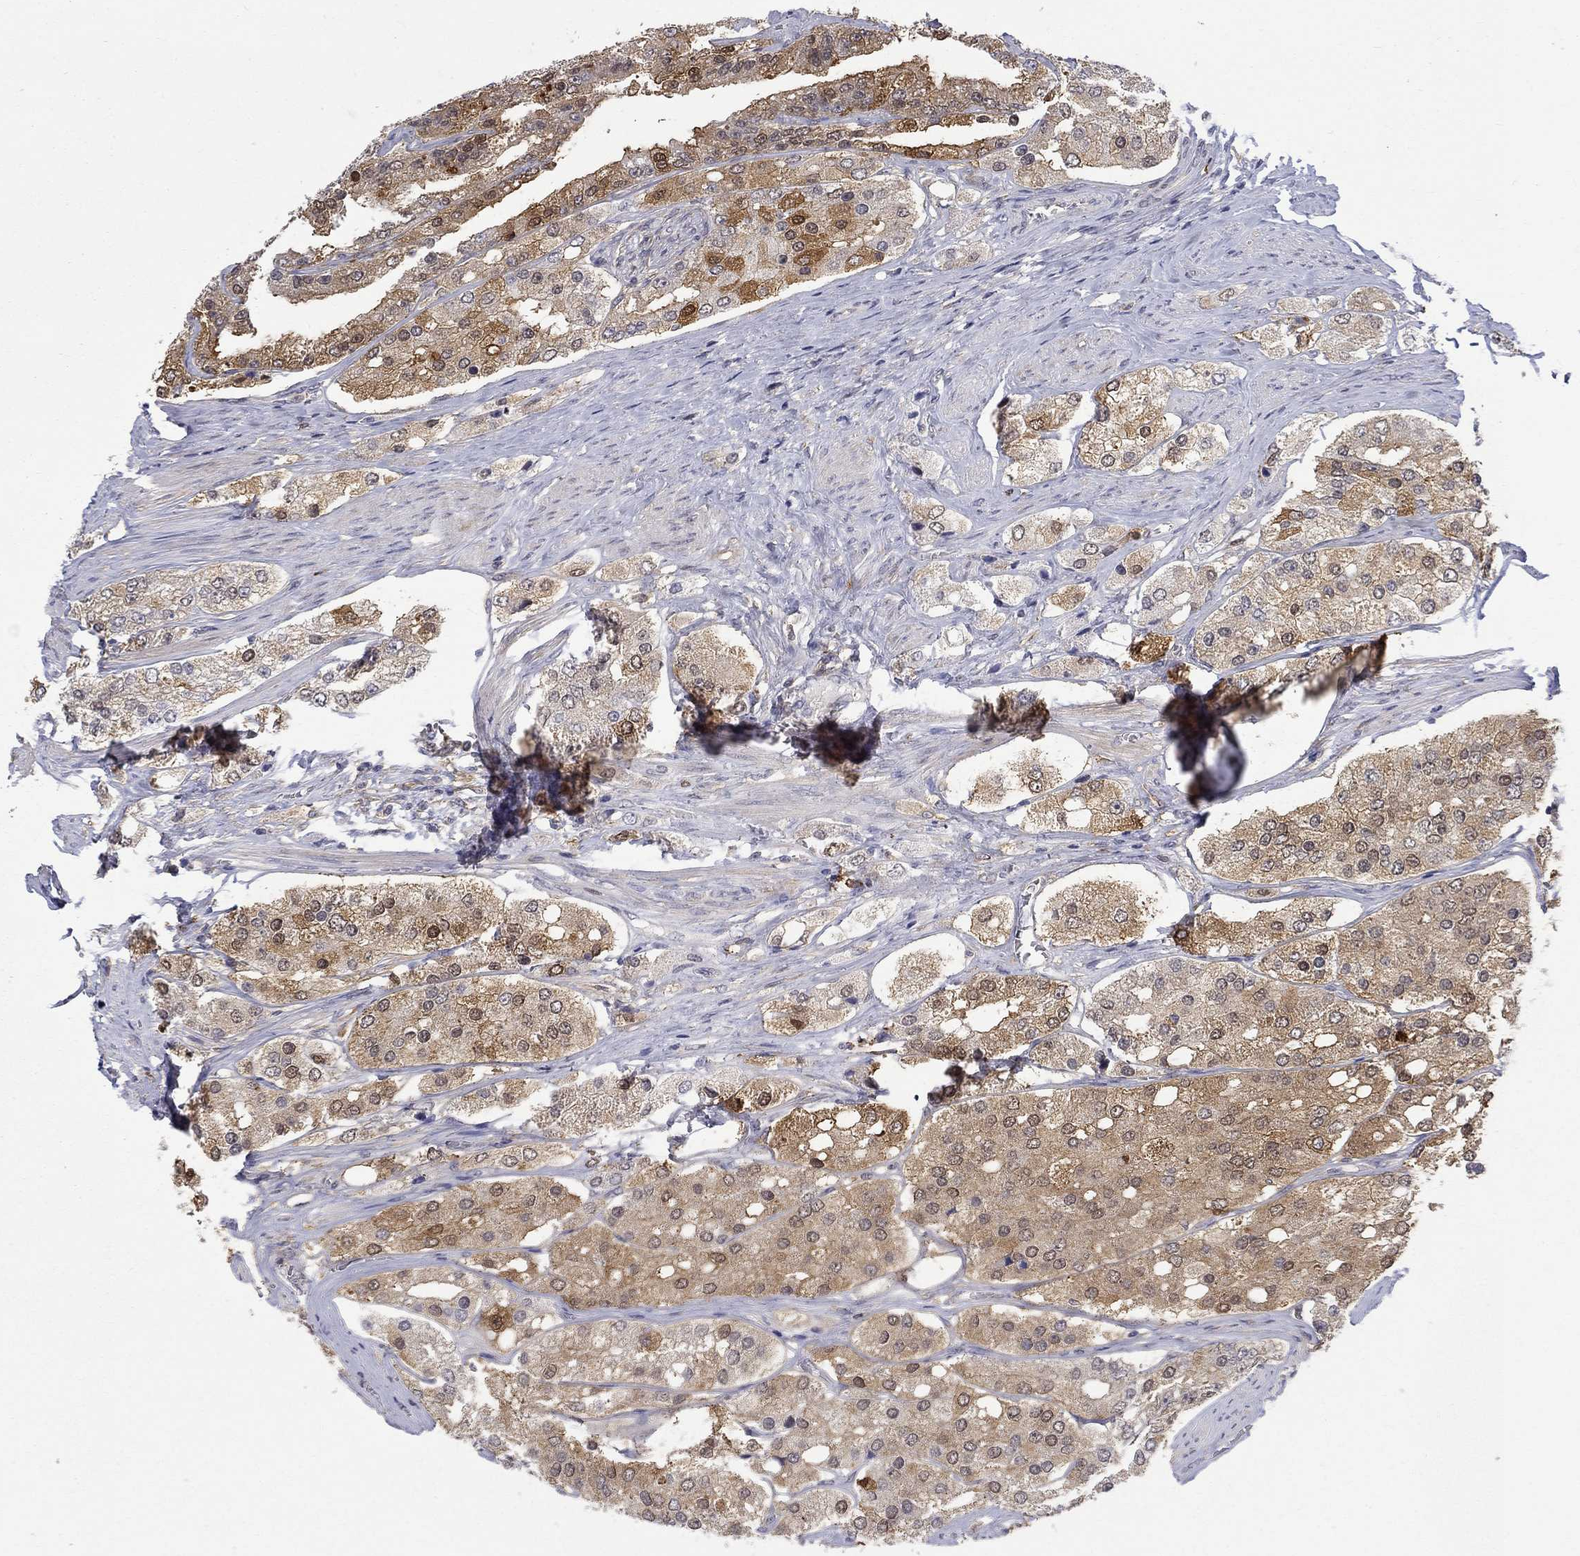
{"staining": {"intensity": "strong", "quantity": "25%-75%", "location": "cytoplasmic/membranous,nuclear"}, "tissue": "prostate cancer", "cell_type": "Tumor cells", "image_type": "cancer", "snomed": [{"axis": "morphology", "description": "Adenocarcinoma, Low grade"}, {"axis": "topography", "description": "Prostate"}], "caption": "The immunohistochemical stain shows strong cytoplasmic/membranous and nuclear positivity in tumor cells of prostate cancer tissue.", "gene": "PCBP3", "patient": {"sex": "male", "age": 69}}